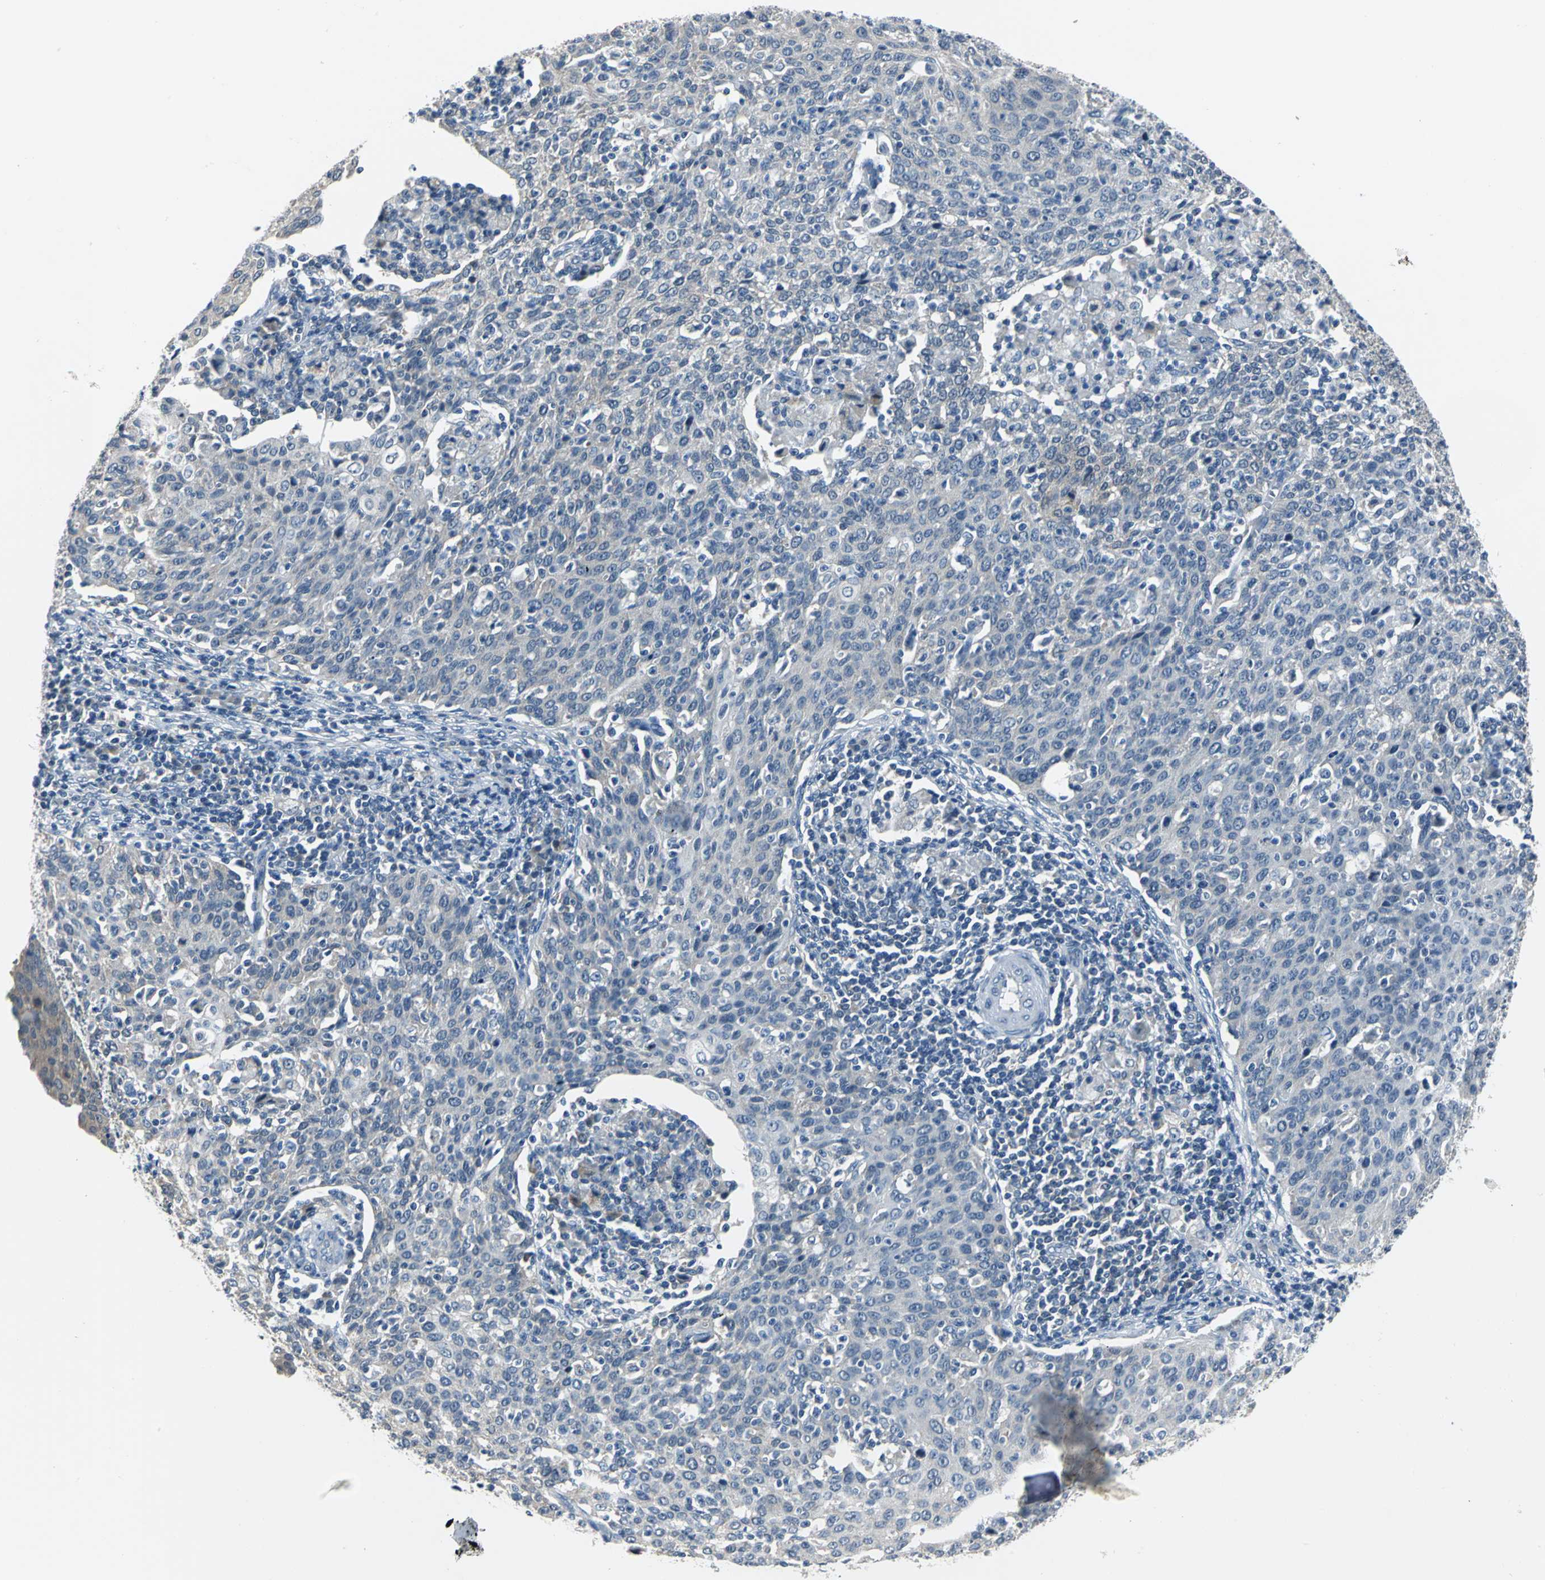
{"staining": {"intensity": "weak", "quantity": "25%-75%", "location": "cytoplasmic/membranous"}, "tissue": "cervical cancer", "cell_type": "Tumor cells", "image_type": "cancer", "snomed": [{"axis": "morphology", "description": "Squamous cell carcinoma, NOS"}, {"axis": "topography", "description": "Cervix"}], "caption": "Immunohistochemical staining of human squamous cell carcinoma (cervical) shows low levels of weak cytoplasmic/membranous protein positivity in about 25%-75% of tumor cells.", "gene": "ZNF415", "patient": {"sex": "female", "age": 38}}